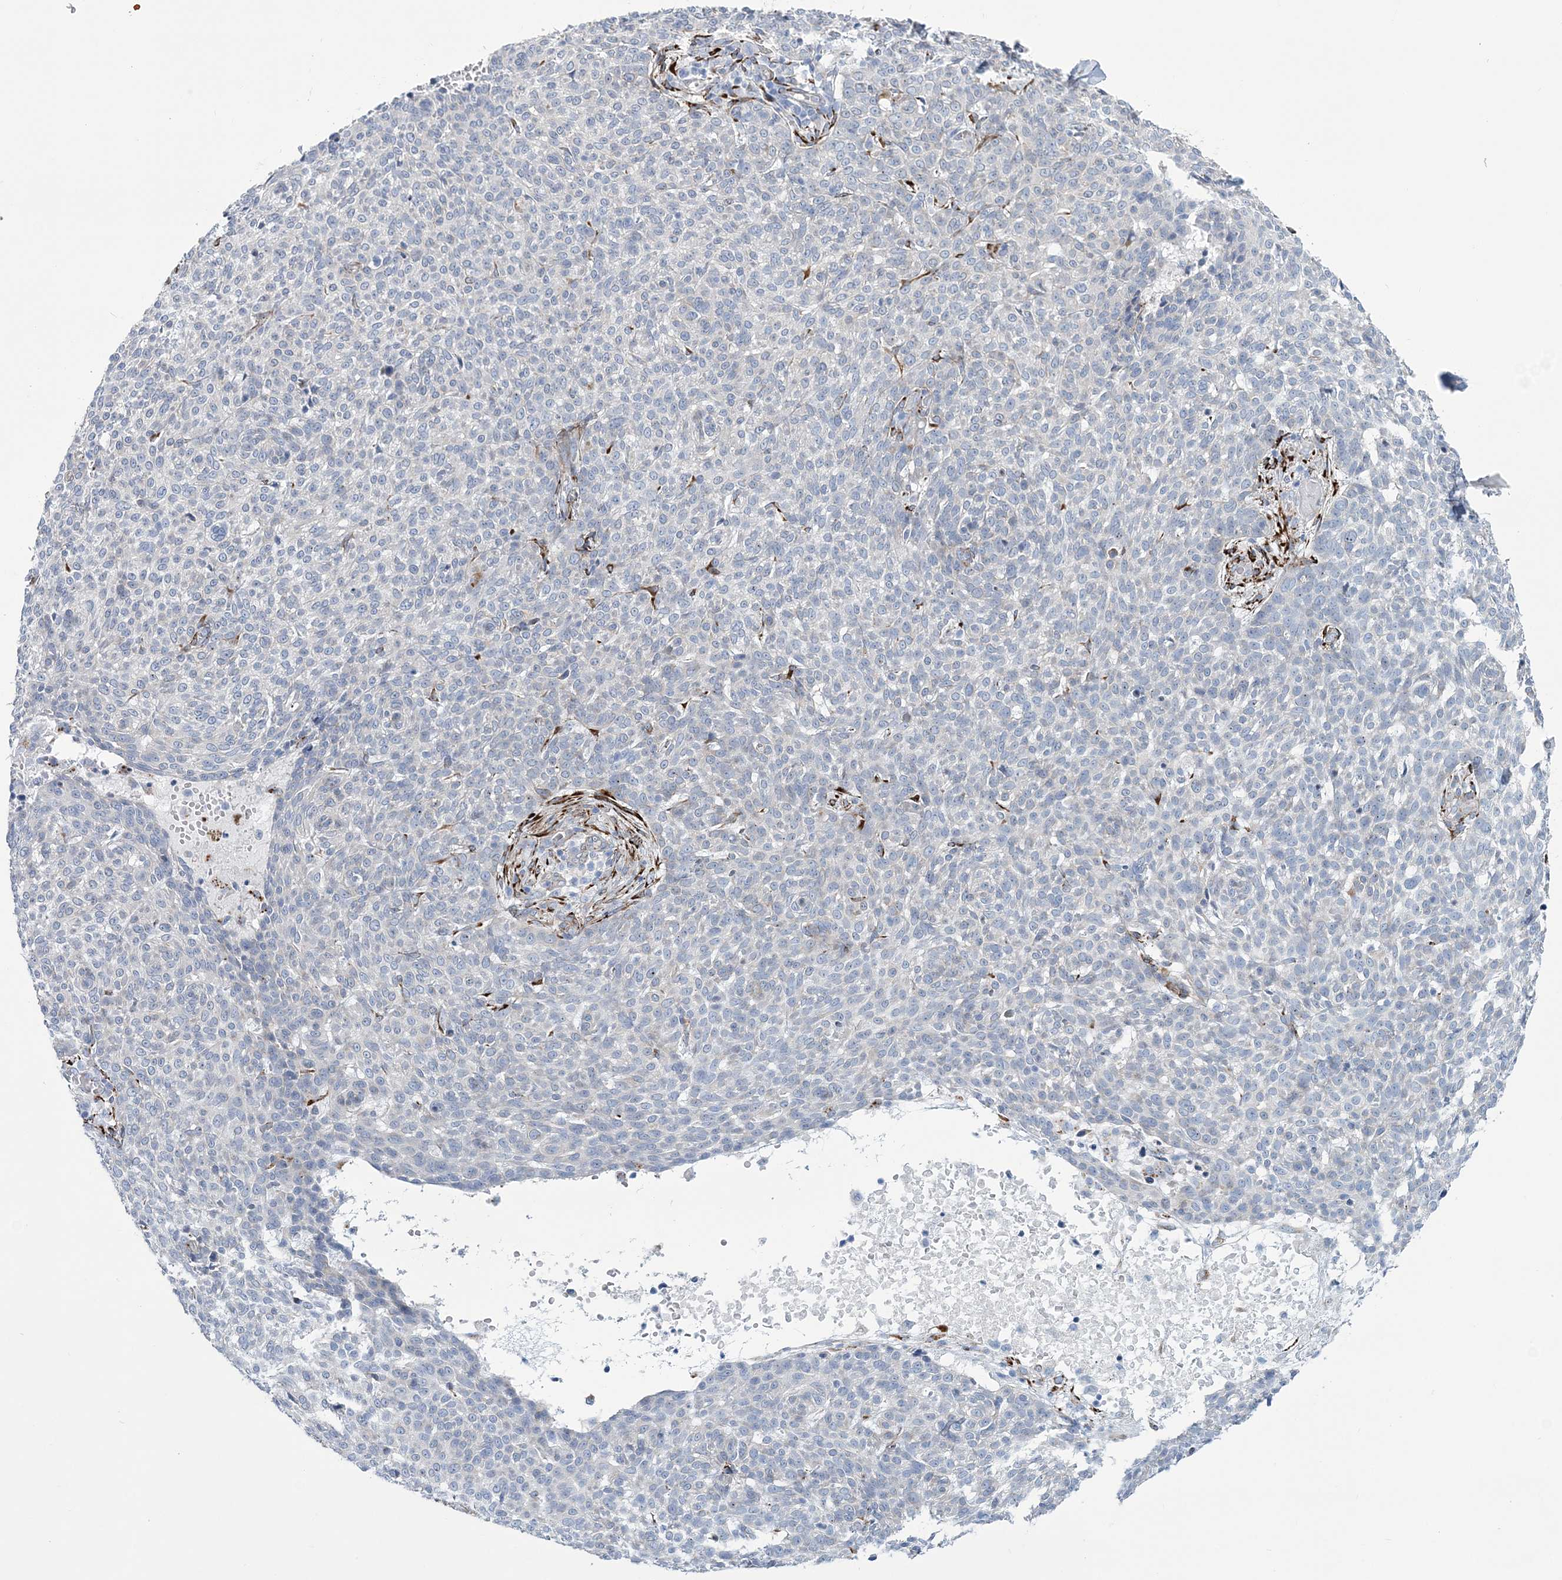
{"staining": {"intensity": "negative", "quantity": "none", "location": "none"}, "tissue": "skin cancer", "cell_type": "Tumor cells", "image_type": "cancer", "snomed": [{"axis": "morphology", "description": "Basal cell carcinoma"}, {"axis": "topography", "description": "Skin"}], "caption": "Tumor cells are negative for brown protein staining in skin cancer (basal cell carcinoma).", "gene": "RAB11FIP5", "patient": {"sex": "male", "age": 85}}